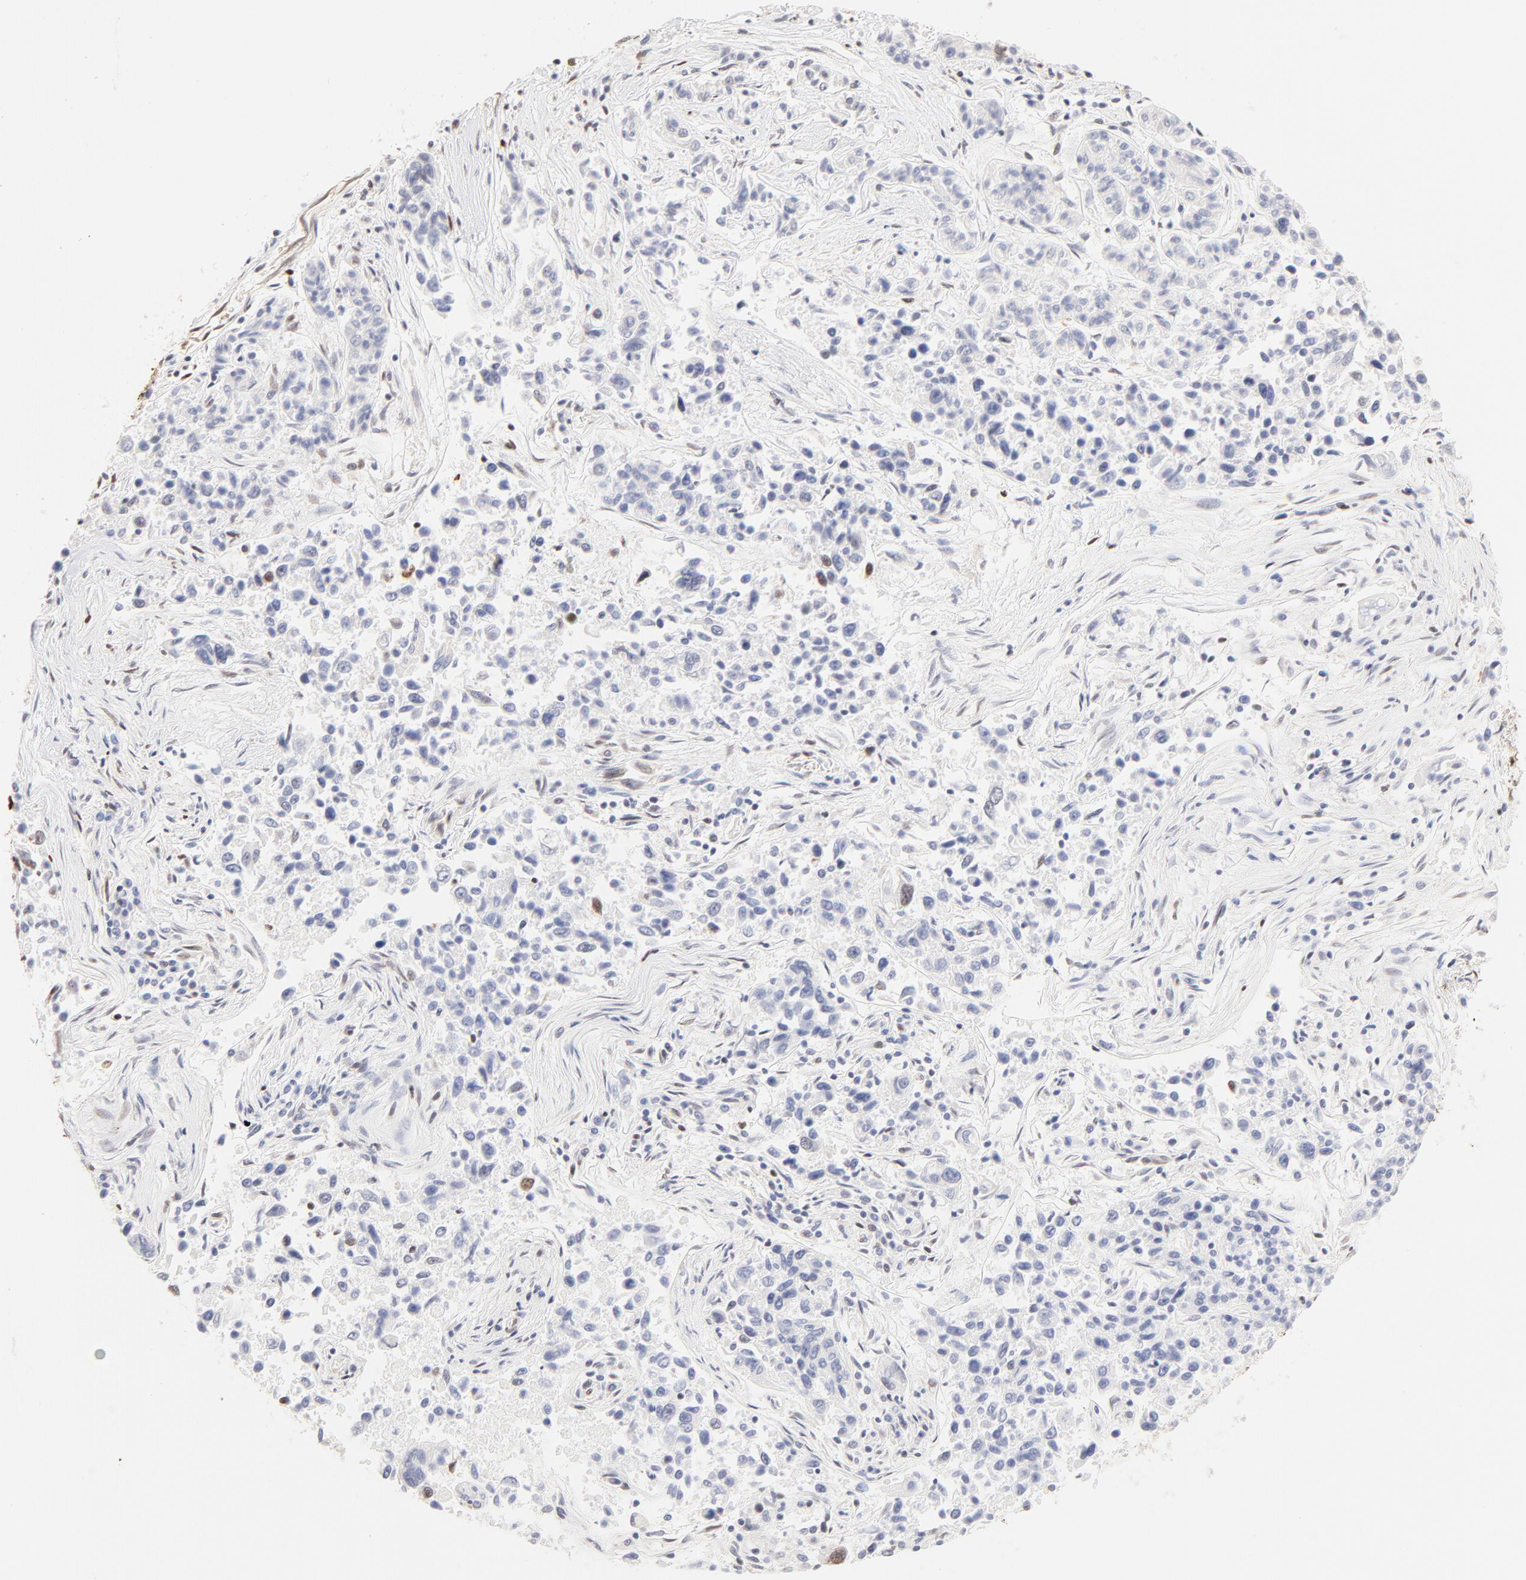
{"staining": {"intensity": "moderate", "quantity": ">75%", "location": "nuclear"}, "tissue": "lung cancer", "cell_type": "Tumor cells", "image_type": "cancer", "snomed": [{"axis": "morphology", "description": "Adenocarcinoma, NOS"}, {"axis": "topography", "description": "Lung"}], "caption": "The histopathology image shows a brown stain indicating the presence of a protein in the nuclear of tumor cells in lung cancer (adenocarcinoma).", "gene": "ZNF540", "patient": {"sex": "male", "age": 84}}